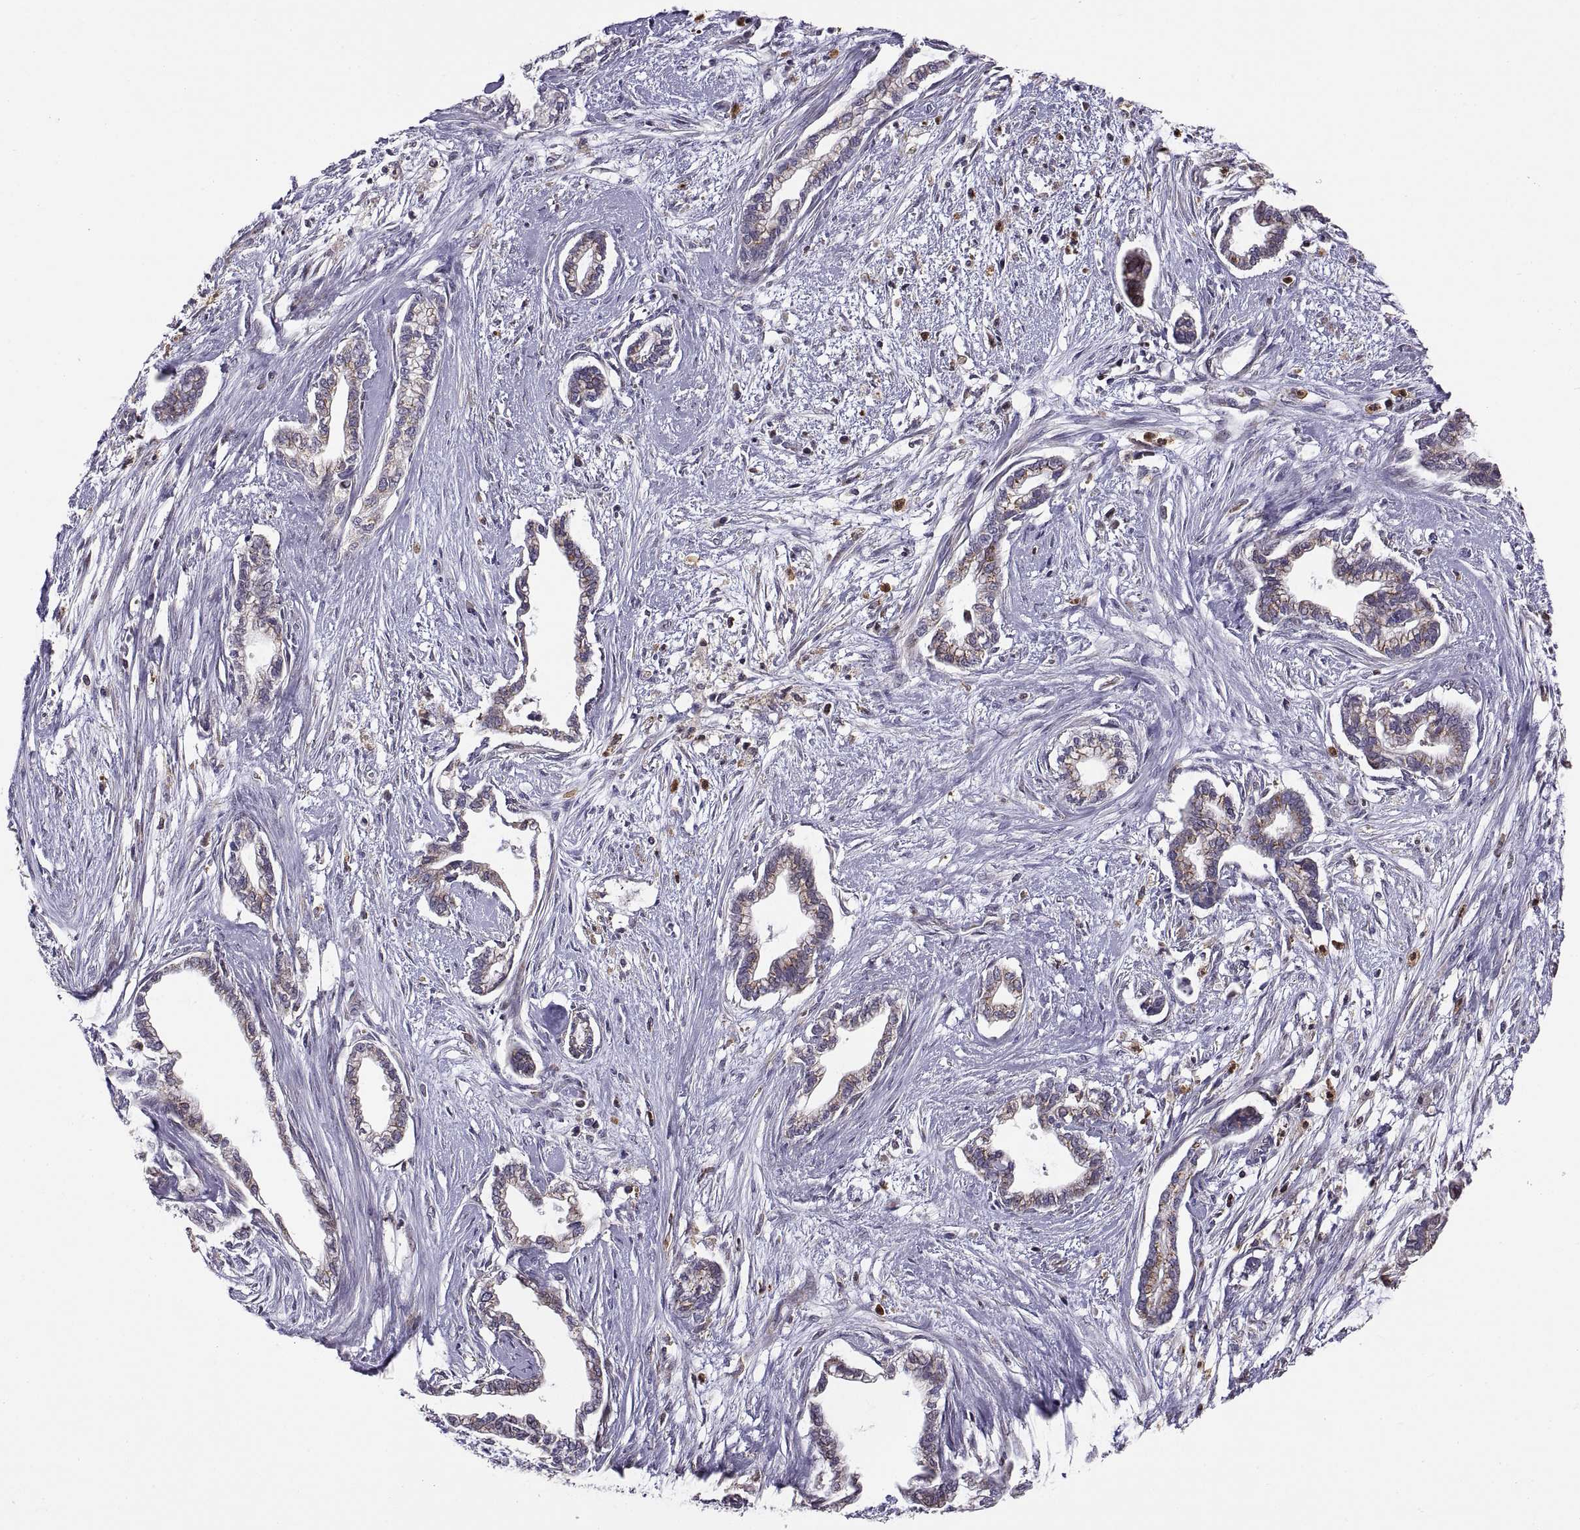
{"staining": {"intensity": "weak", "quantity": ">75%", "location": "cytoplasmic/membranous"}, "tissue": "cervical cancer", "cell_type": "Tumor cells", "image_type": "cancer", "snomed": [{"axis": "morphology", "description": "Adenocarcinoma, NOS"}, {"axis": "topography", "description": "Cervix"}], "caption": "Cervical adenocarcinoma stained for a protein (brown) displays weak cytoplasmic/membranous positive staining in approximately >75% of tumor cells.", "gene": "ACAP1", "patient": {"sex": "female", "age": 62}}